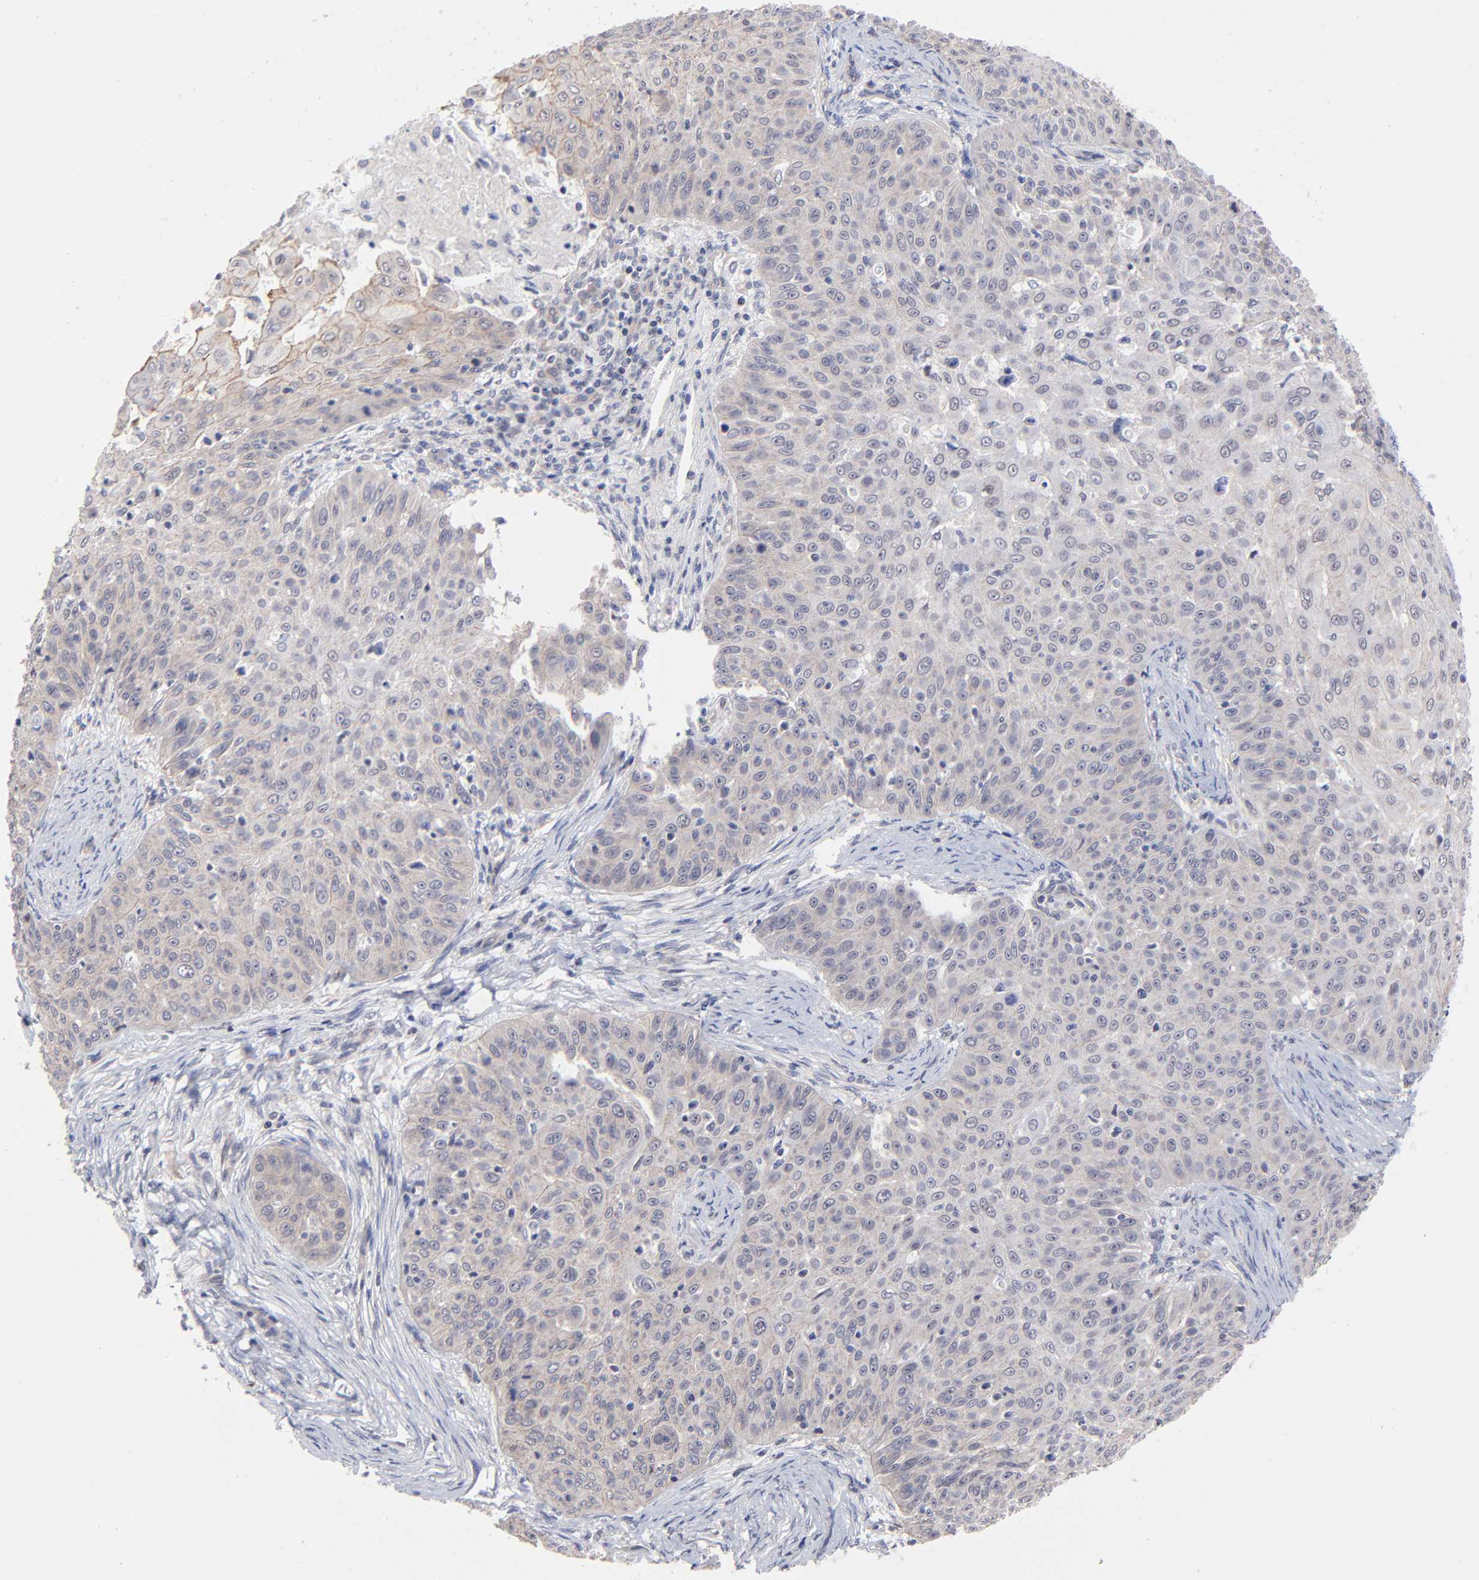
{"staining": {"intensity": "weak", "quantity": ">75%", "location": "cytoplasmic/membranous"}, "tissue": "skin cancer", "cell_type": "Tumor cells", "image_type": "cancer", "snomed": [{"axis": "morphology", "description": "Squamous cell carcinoma, NOS"}, {"axis": "topography", "description": "Skin"}], "caption": "DAB (3,3'-diaminobenzidine) immunohistochemical staining of skin cancer reveals weak cytoplasmic/membranous protein expression in about >75% of tumor cells.", "gene": "FBXO8", "patient": {"sex": "male", "age": 82}}